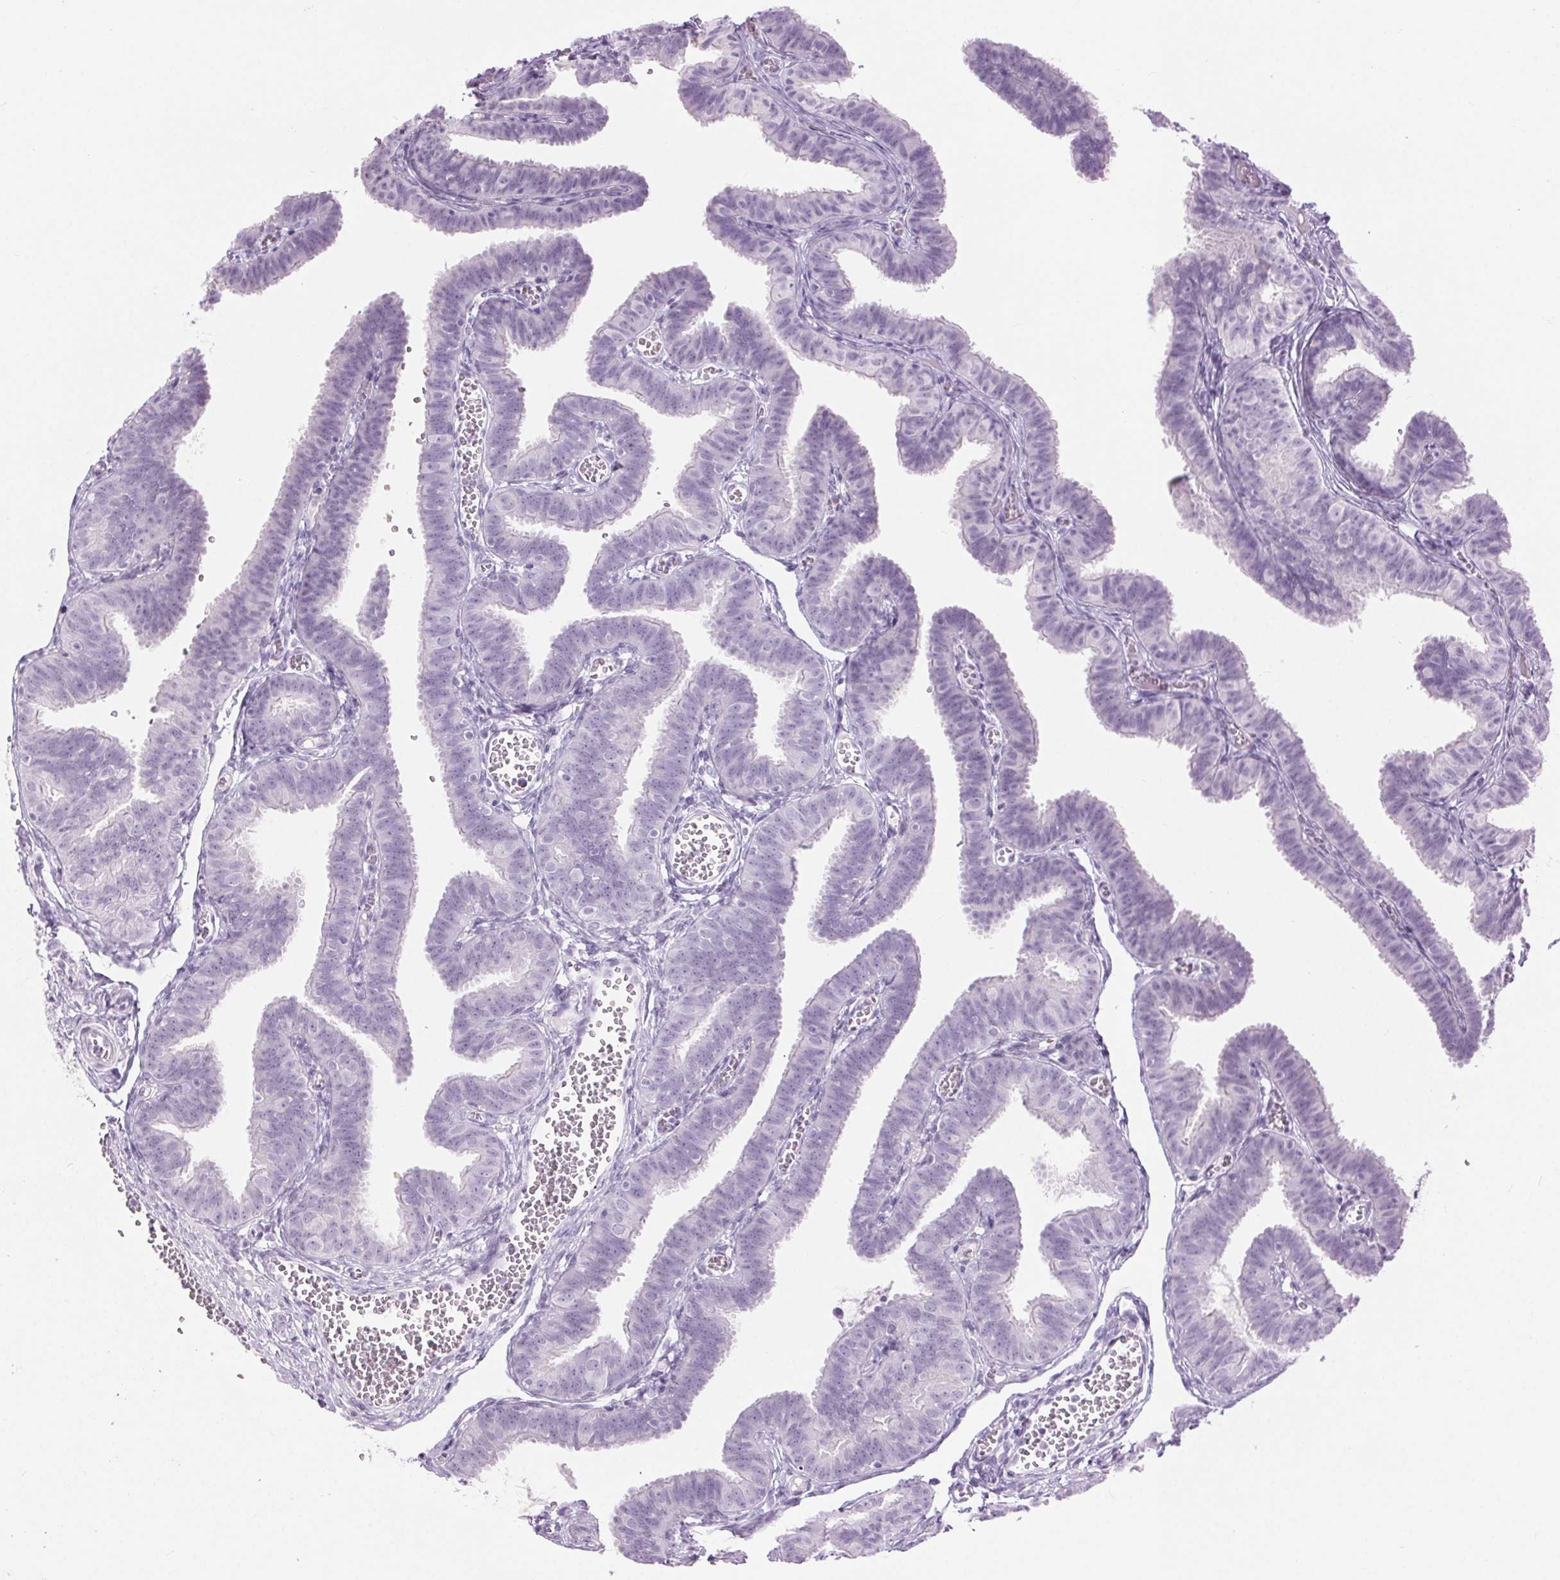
{"staining": {"intensity": "negative", "quantity": "none", "location": "none"}, "tissue": "fallopian tube", "cell_type": "Glandular cells", "image_type": "normal", "snomed": [{"axis": "morphology", "description": "Normal tissue, NOS"}, {"axis": "topography", "description": "Fallopian tube"}], "caption": "Protein analysis of unremarkable fallopian tube shows no significant staining in glandular cells. (DAB (3,3'-diaminobenzidine) immunohistochemistry (IHC) with hematoxylin counter stain).", "gene": "BEND2", "patient": {"sex": "female", "age": 25}}